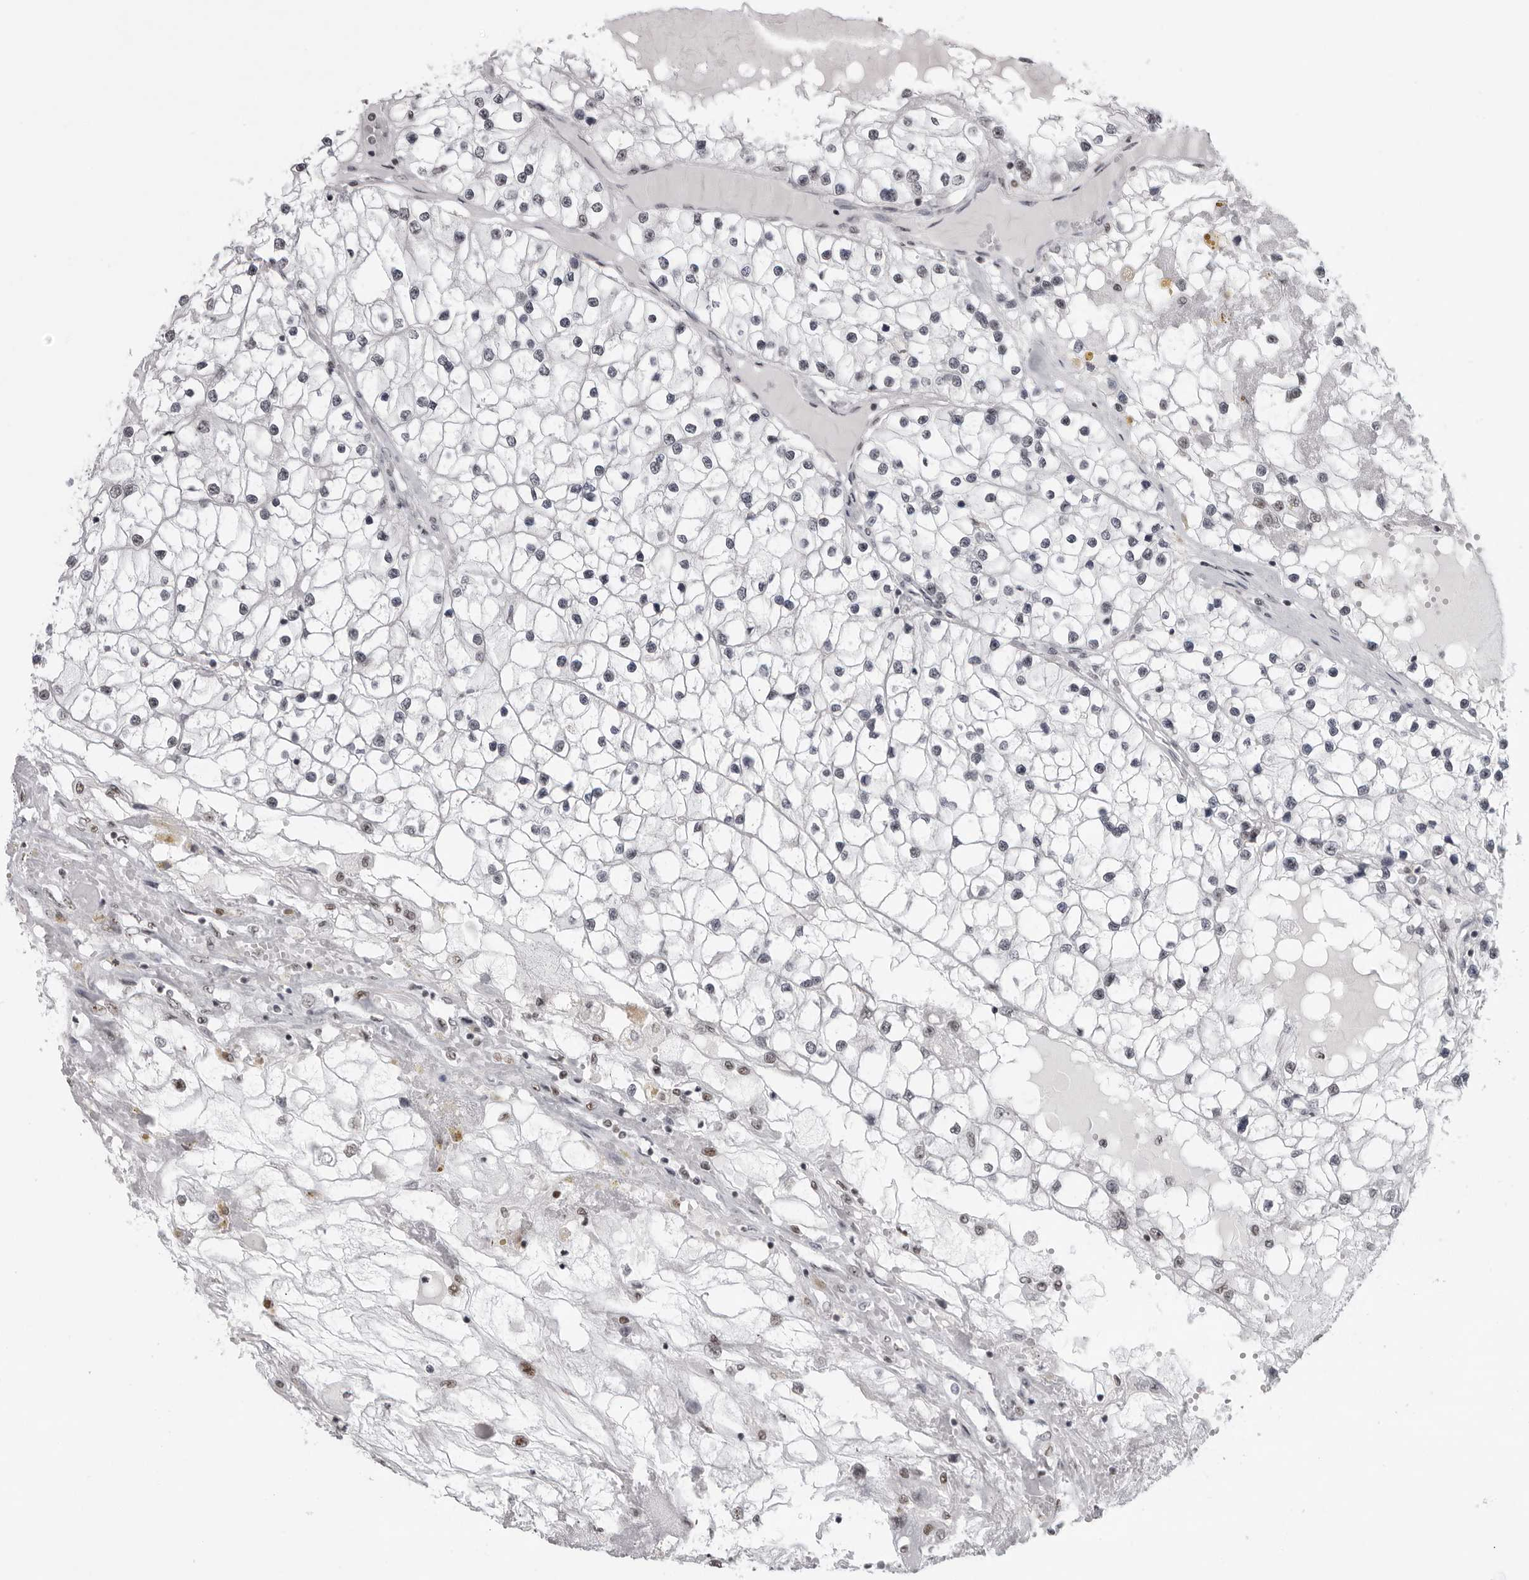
{"staining": {"intensity": "weak", "quantity": "<25%", "location": "nuclear"}, "tissue": "renal cancer", "cell_type": "Tumor cells", "image_type": "cancer", "snomed": [{"axis": "morphology", "description": "Adenocarcinoma, NOS"}, {"axis": "topography", "description": "Kidney"}], "caption": "There is no significant positivity in tumor cells of renal cancer.", "gene": "DHX9", "patient": {"sex": "male", "age": 68}}